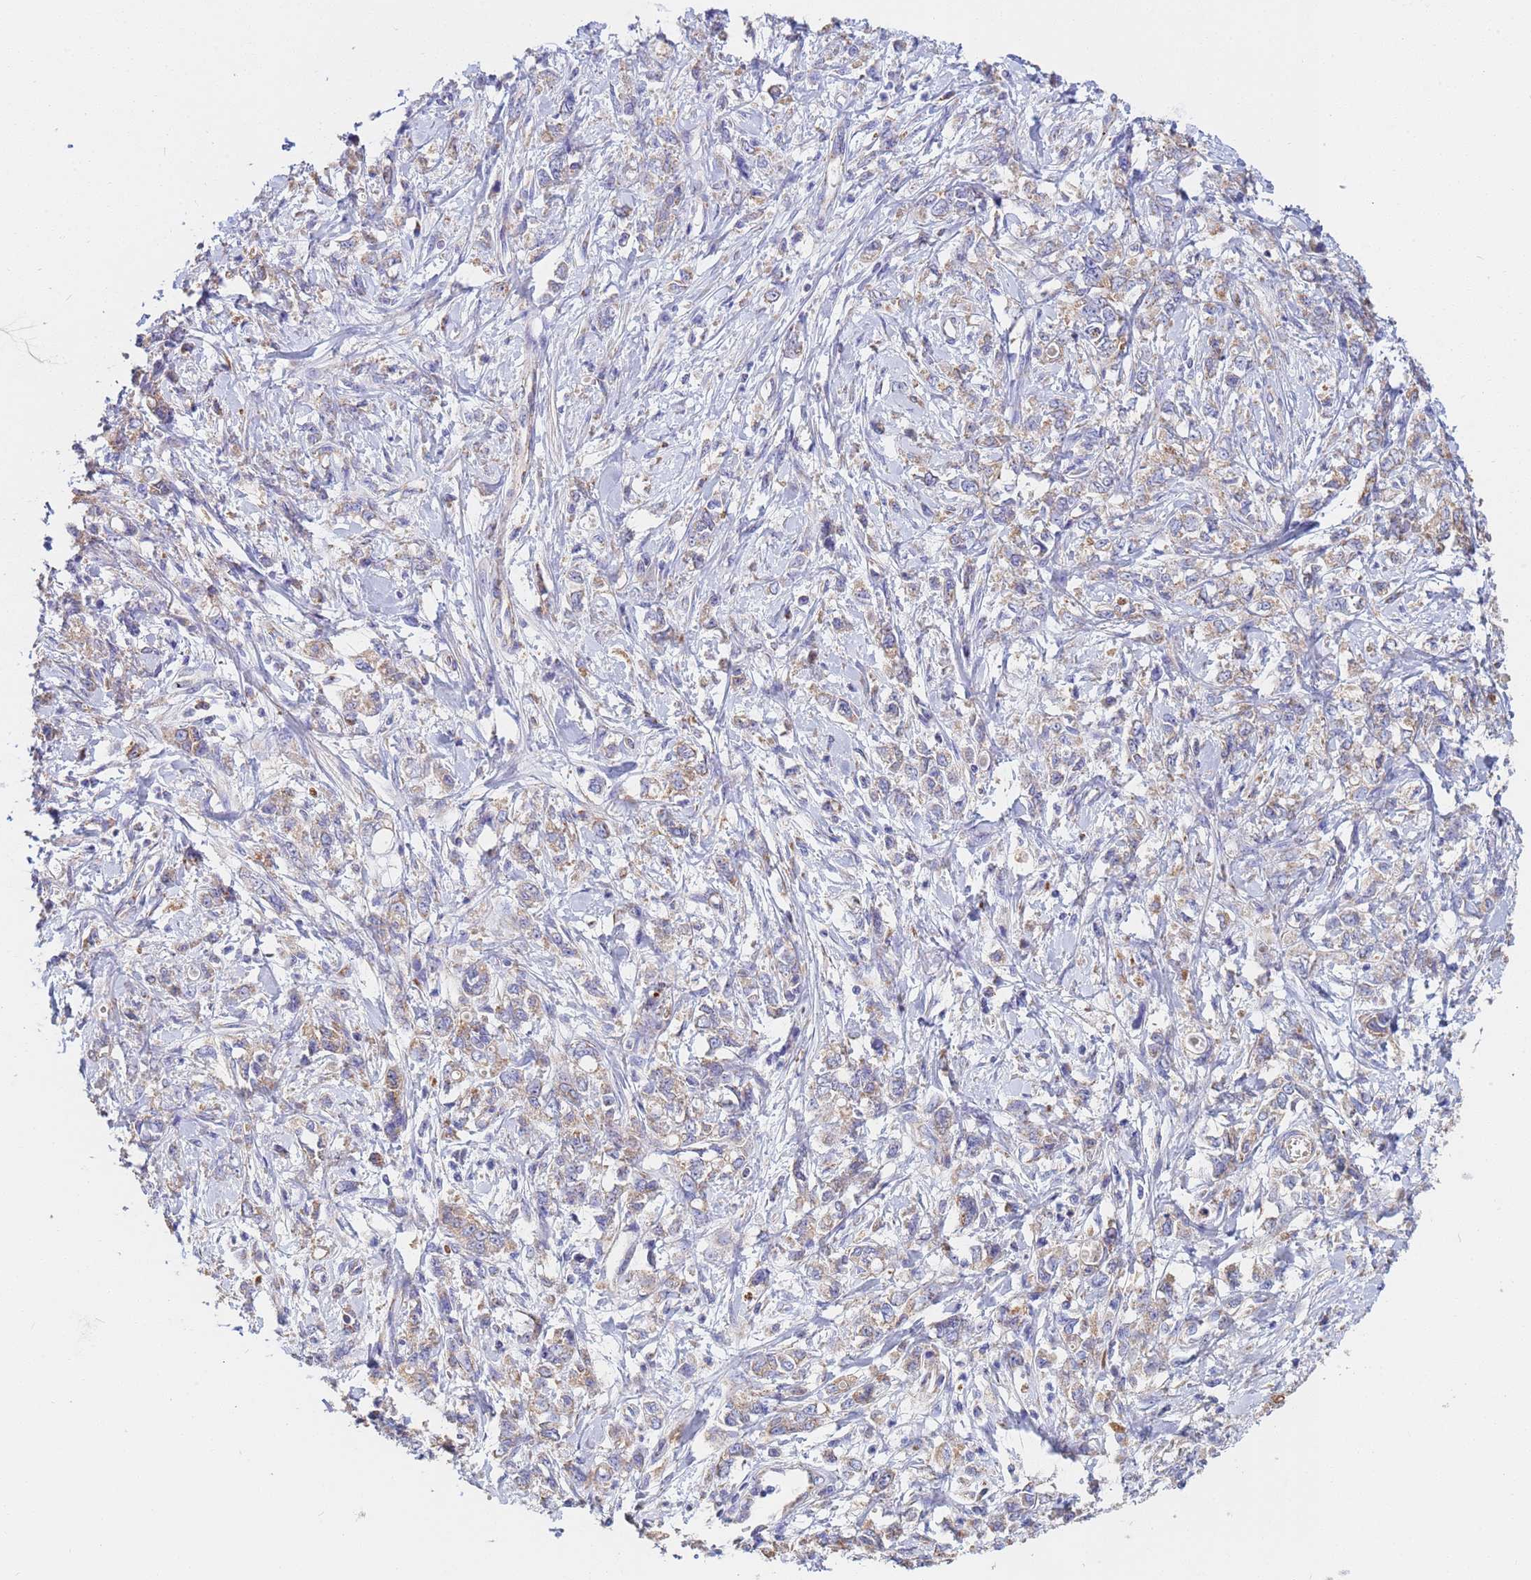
{"staining": {"intensity": "weak", "quantity": ">75%", "location": "cytoplasmic/membranous"}, "tissue": "stomach cancer", "cell_type": "Tumor cells", "image_type": "cancer", "snomed": [{"axis": "morphology", "description": "Adenocarcinoma, NOS"}, {"axis": "topography", "description": "Stomach"}], "caption": "Immunohistochemical staining of stomach cancer shows low levels of weak cytoplasmic/membranous protein expression in approximately >75% of tumor cells. (Brightfield microscopy of DAB IHC at high magnification).", "gene": "UQCRH", "patient": {"sex": "female", "age": 76}}